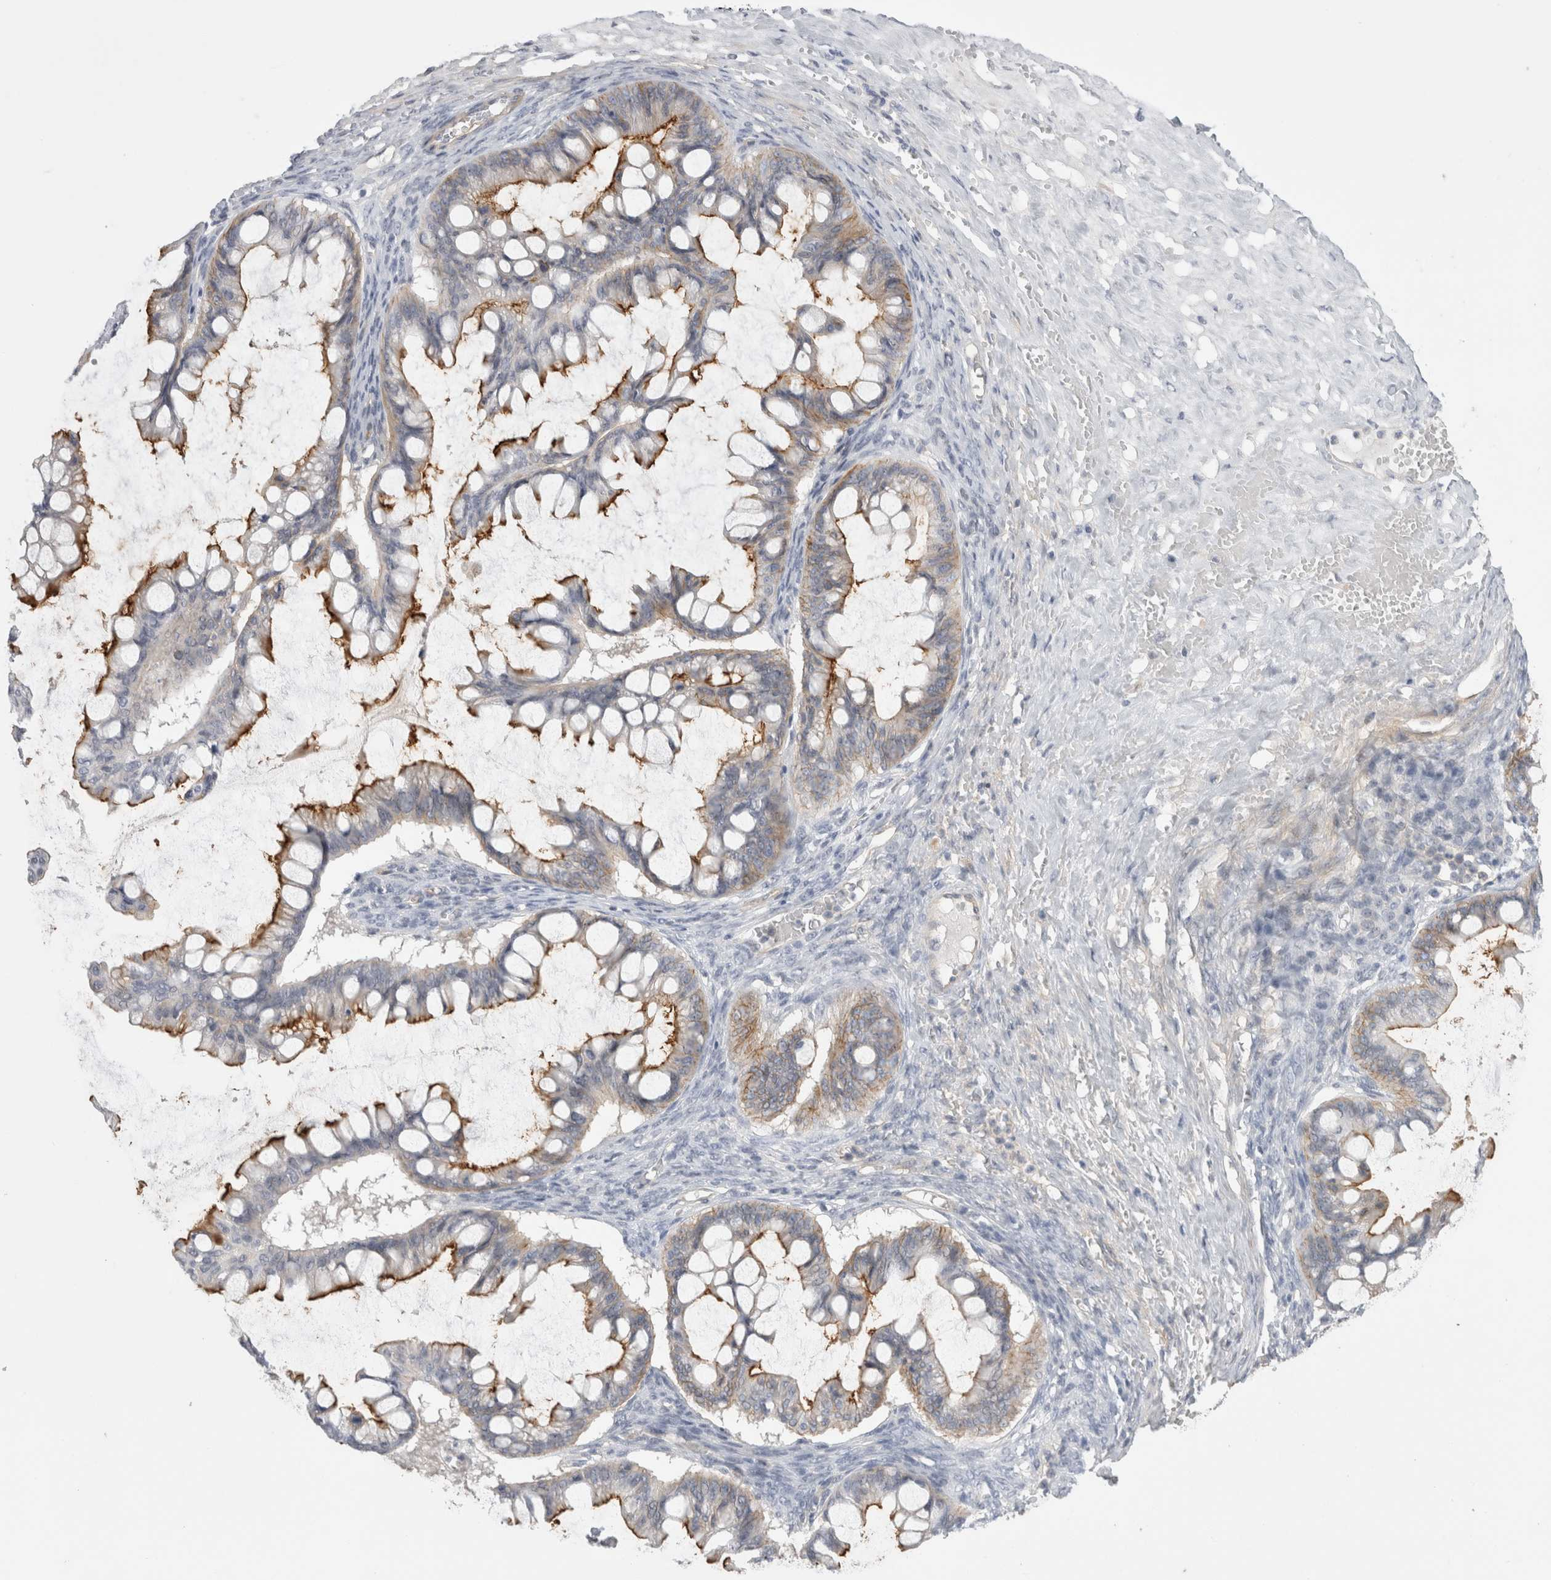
{"staining": {"intensity": "moderate", "quantity": ">75%", "location": "cytoplasmic/membranous"}, "tissue": "ovarian cancer", "cell_type": "Tumor cells", "image_type": "cancer", "snomed": [{"axis": "morphology", "description": "Cystadenocarcinoma, mucinous, NOS"}, {"axis": "topography", "description": "Ovary"}], "caption": "The micrograph shows a brown stain indicating the presence of a protein in the cytoplasmic/membranous of tumor cells in ovarian cancer (mucinous cystadenocarcinoma).", "gene": "VANGL1", "patient": {"sex": "female", "age": 73}}